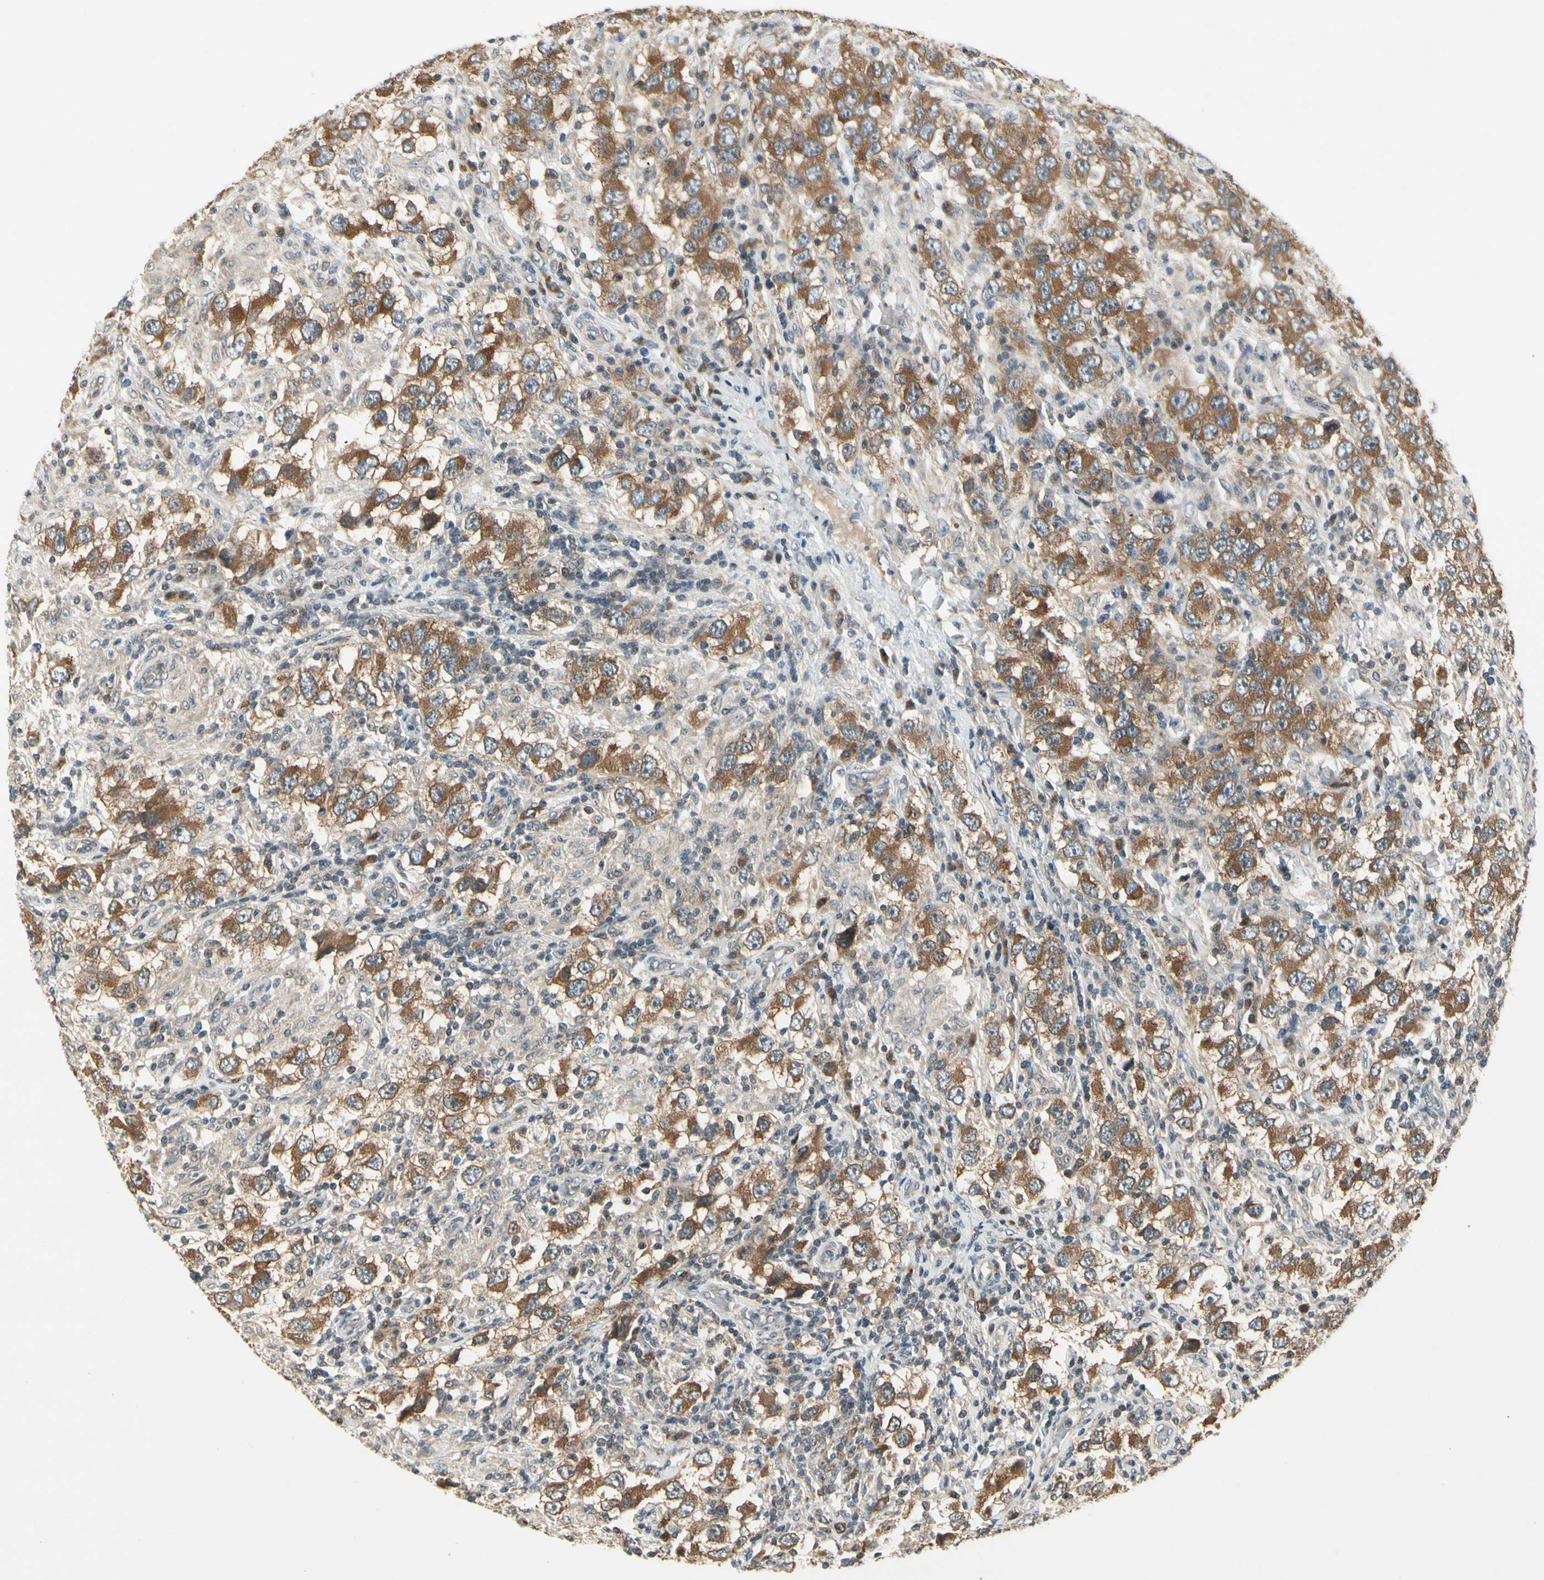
{"staining": {"intensity": "moderate", "quantity": "25%-75%", "location": "cytoplasmic/membranous"}, "tissue": "testis cancer", "cell_type": "Tumor cells", "image_type": "cancer", "snomed": [{"axis": "morphology", "description": "Carcinoma, Embryonal, NOS"}, {"axis": "topography", "description": "Testis"}], "caption": "Approximately 25%-75% of tumor cells in human testis embryonal carcinoma display moderate cytoplasmic/membranous protein staining as visualized by brown immunohistochemical staining.", "gene": "IPO5", "patient": {"sex": "male", "age": 21}}